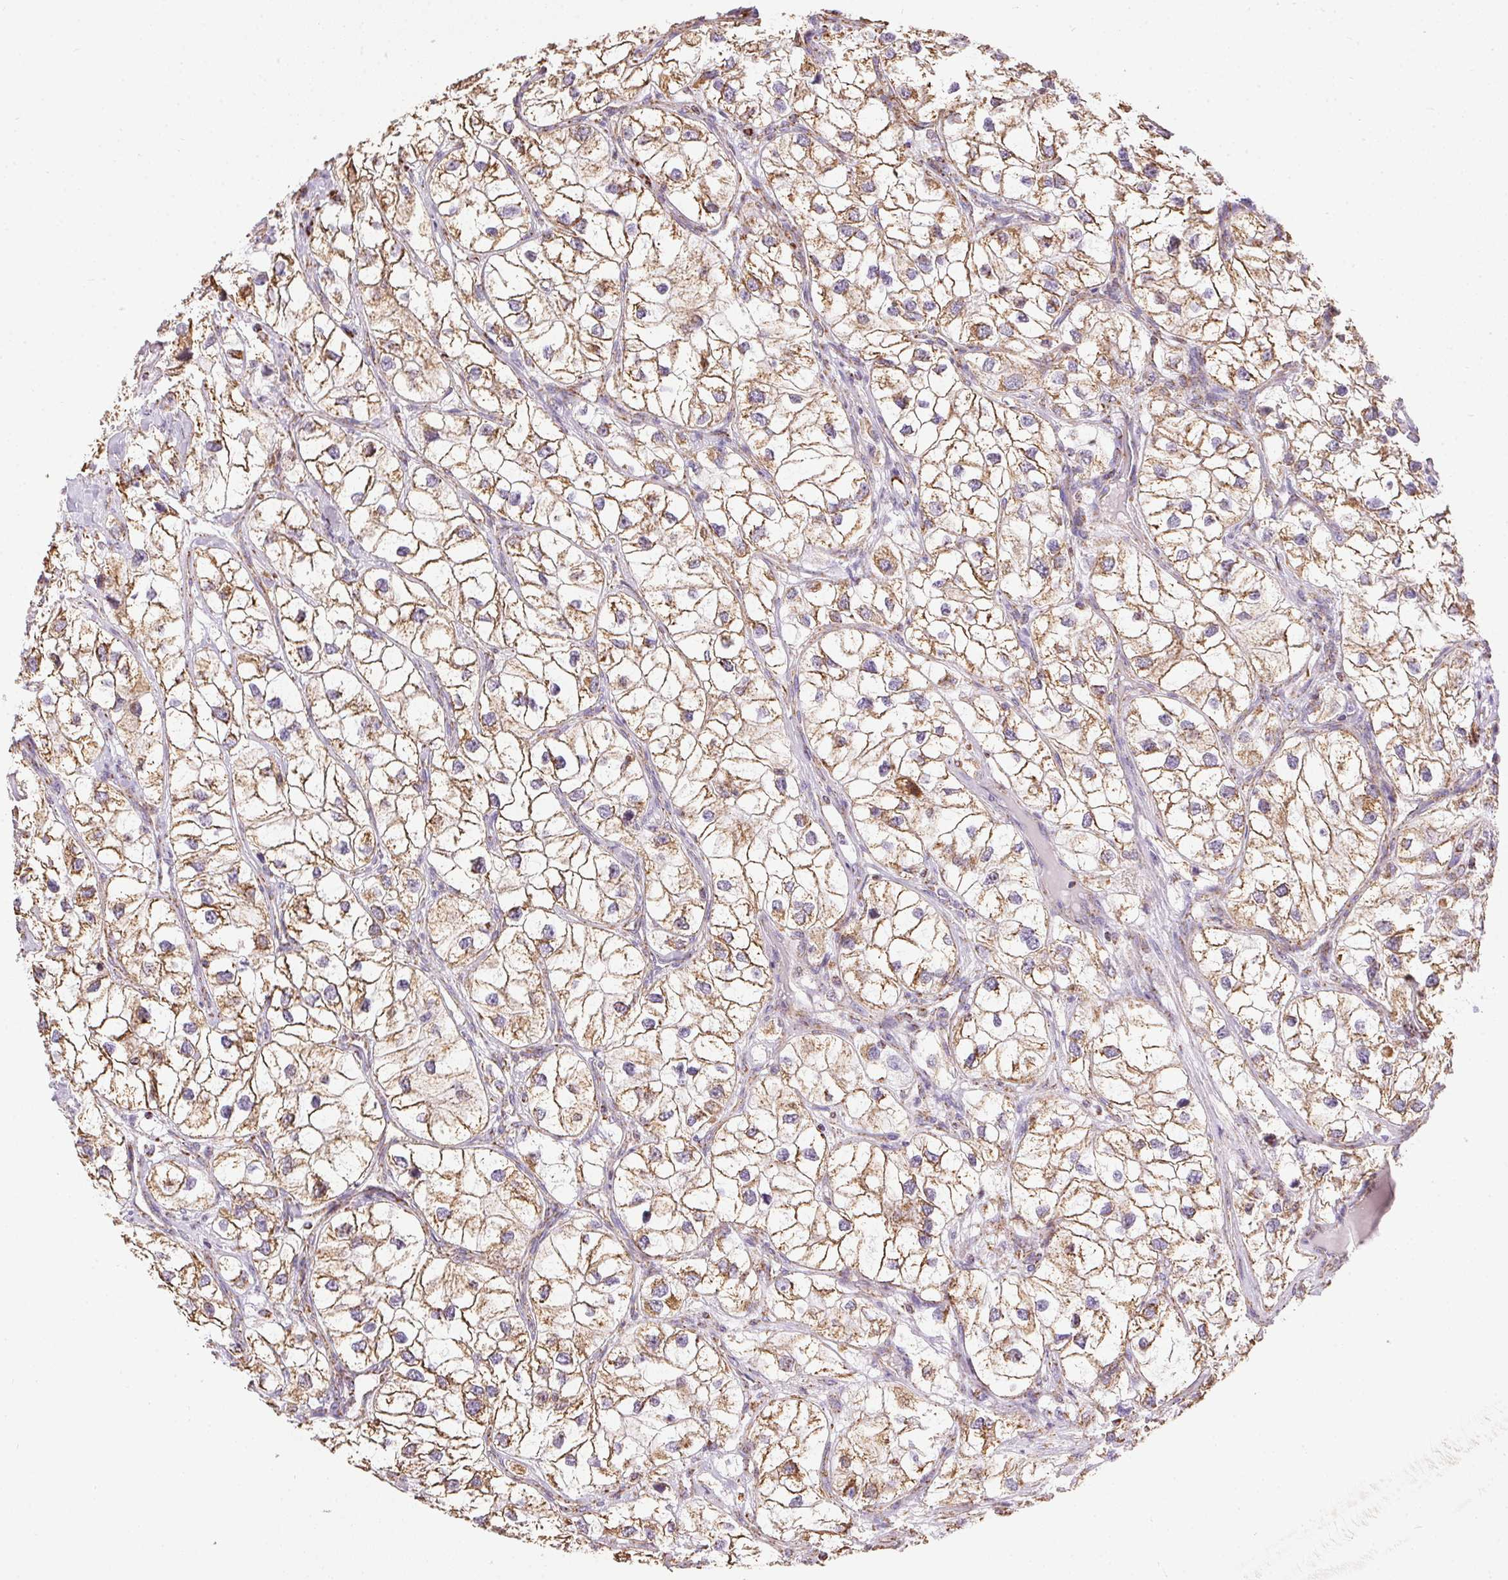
{"staining": {"intensity": "moderate", "quantity": ">75%", "location": "cytoplasmic/membranous"}, "tissue": "renal cancer", "cell_type": "Tumor cells", "image_type": "cancer", "snomed": [{"axis": "morphology", "description": "Adenocarcinoma, NOS"}, {"axis": "topography", "description": "Kidney"}], "caption": "DAB immunohistochemical staining of renal cancer exhibits moderate cytoplasmic/membranous protein positivity in about >75% of tumor cells.", "gene": "MAPK11", "patient": {"sex": "male", "age": 59}}